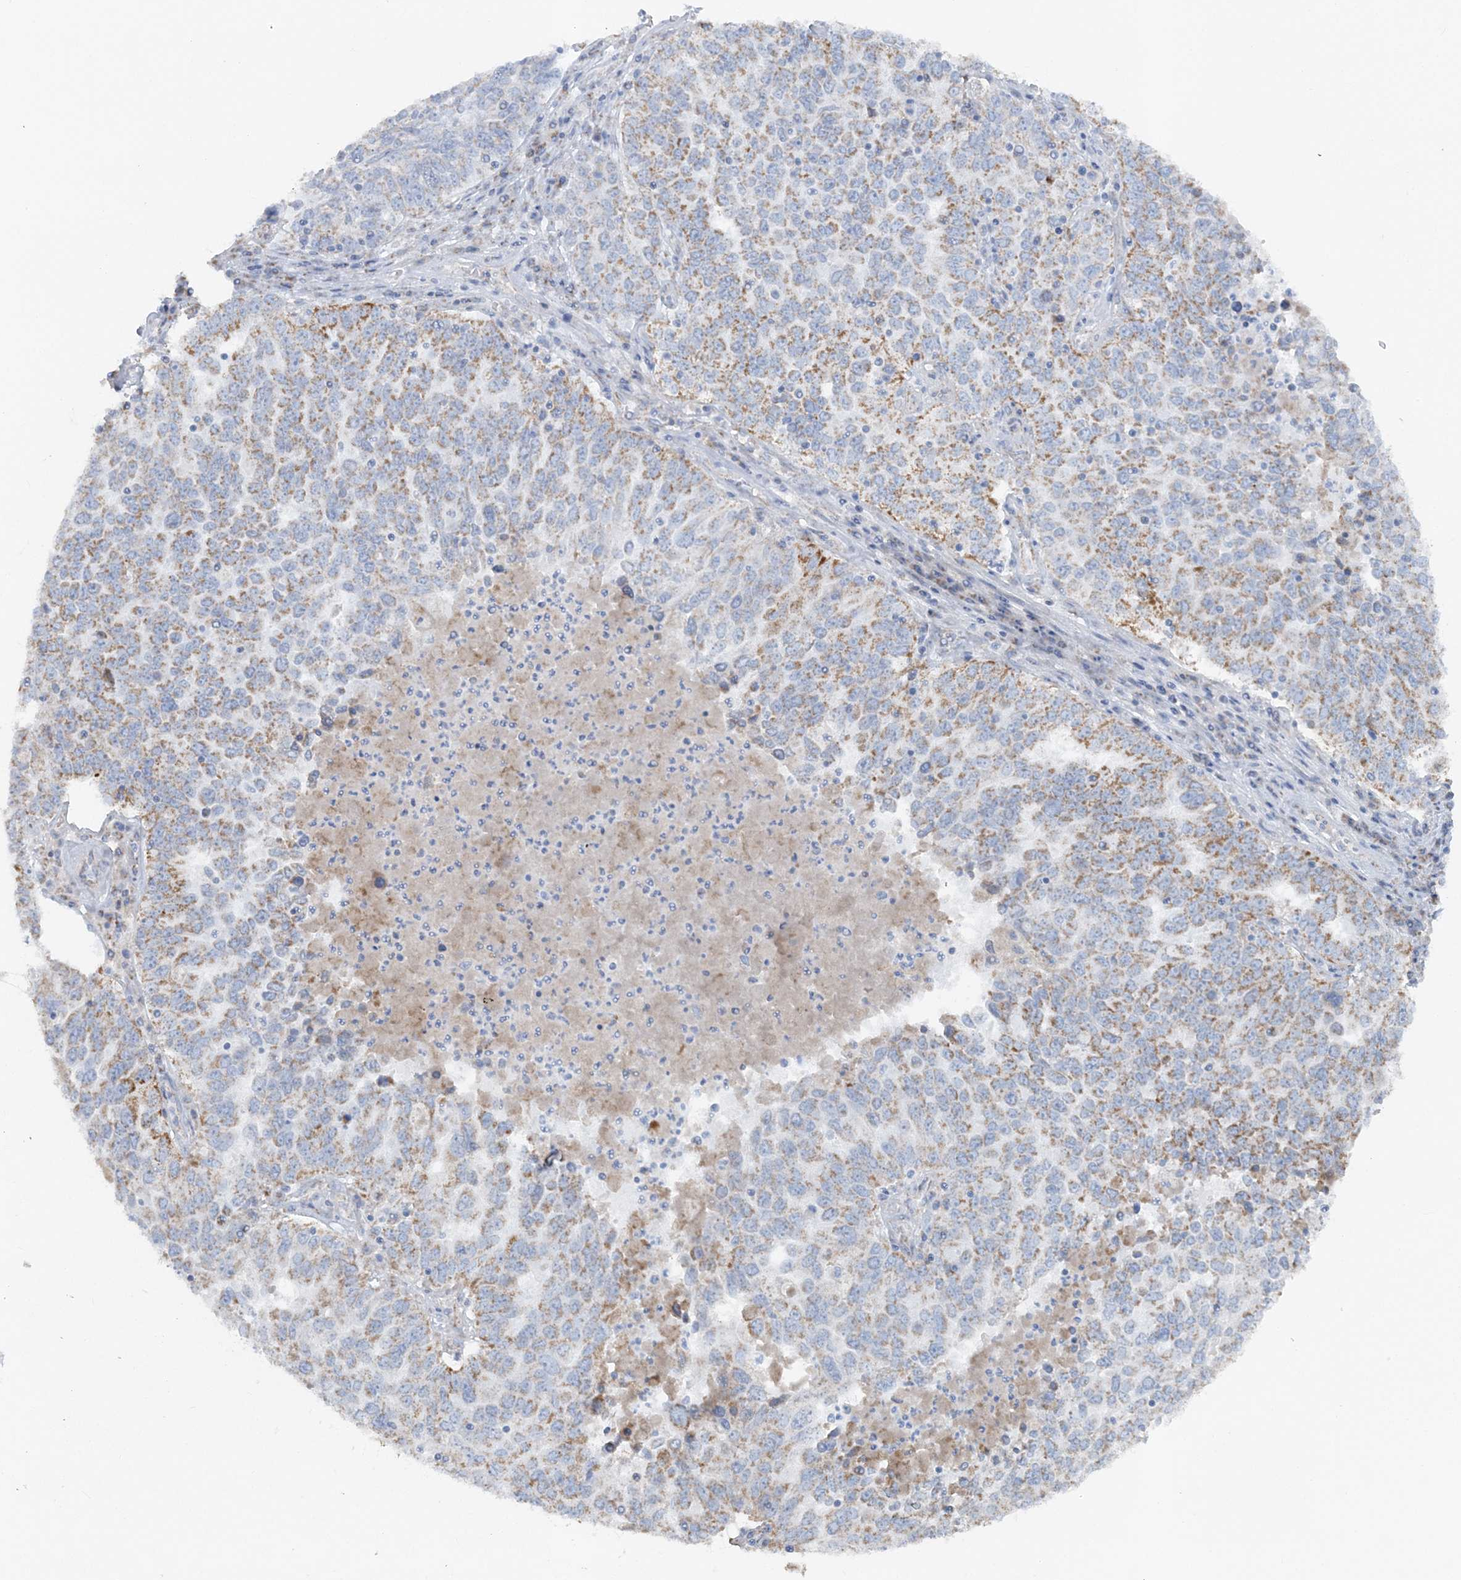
{"staining": {"intensity": "moderate", "quantity": "25%-75%", "location": "cytoplasmic/membranous"}, "tissue": "ovarian cancer", "cell_type": "Tumor cells", "image_type": "cancer", "snomed": [{"axis": "morphology", "description": "Carcinoma, endometroid"}, {"axis": "topography", "description": "Ovary"}], "caption": "Immunohistochemistry image of neoplastic tissue: ovarian cancer stained using immunohistochemistry shows medium levels of moderate protein expression localized specifically in the cytoplasmic/membranous of tumor cells, appearing as a cytoplasmic/membranous brown color.", "gene": "PCCB", "patient": {"sex": "female", "age": 62}}